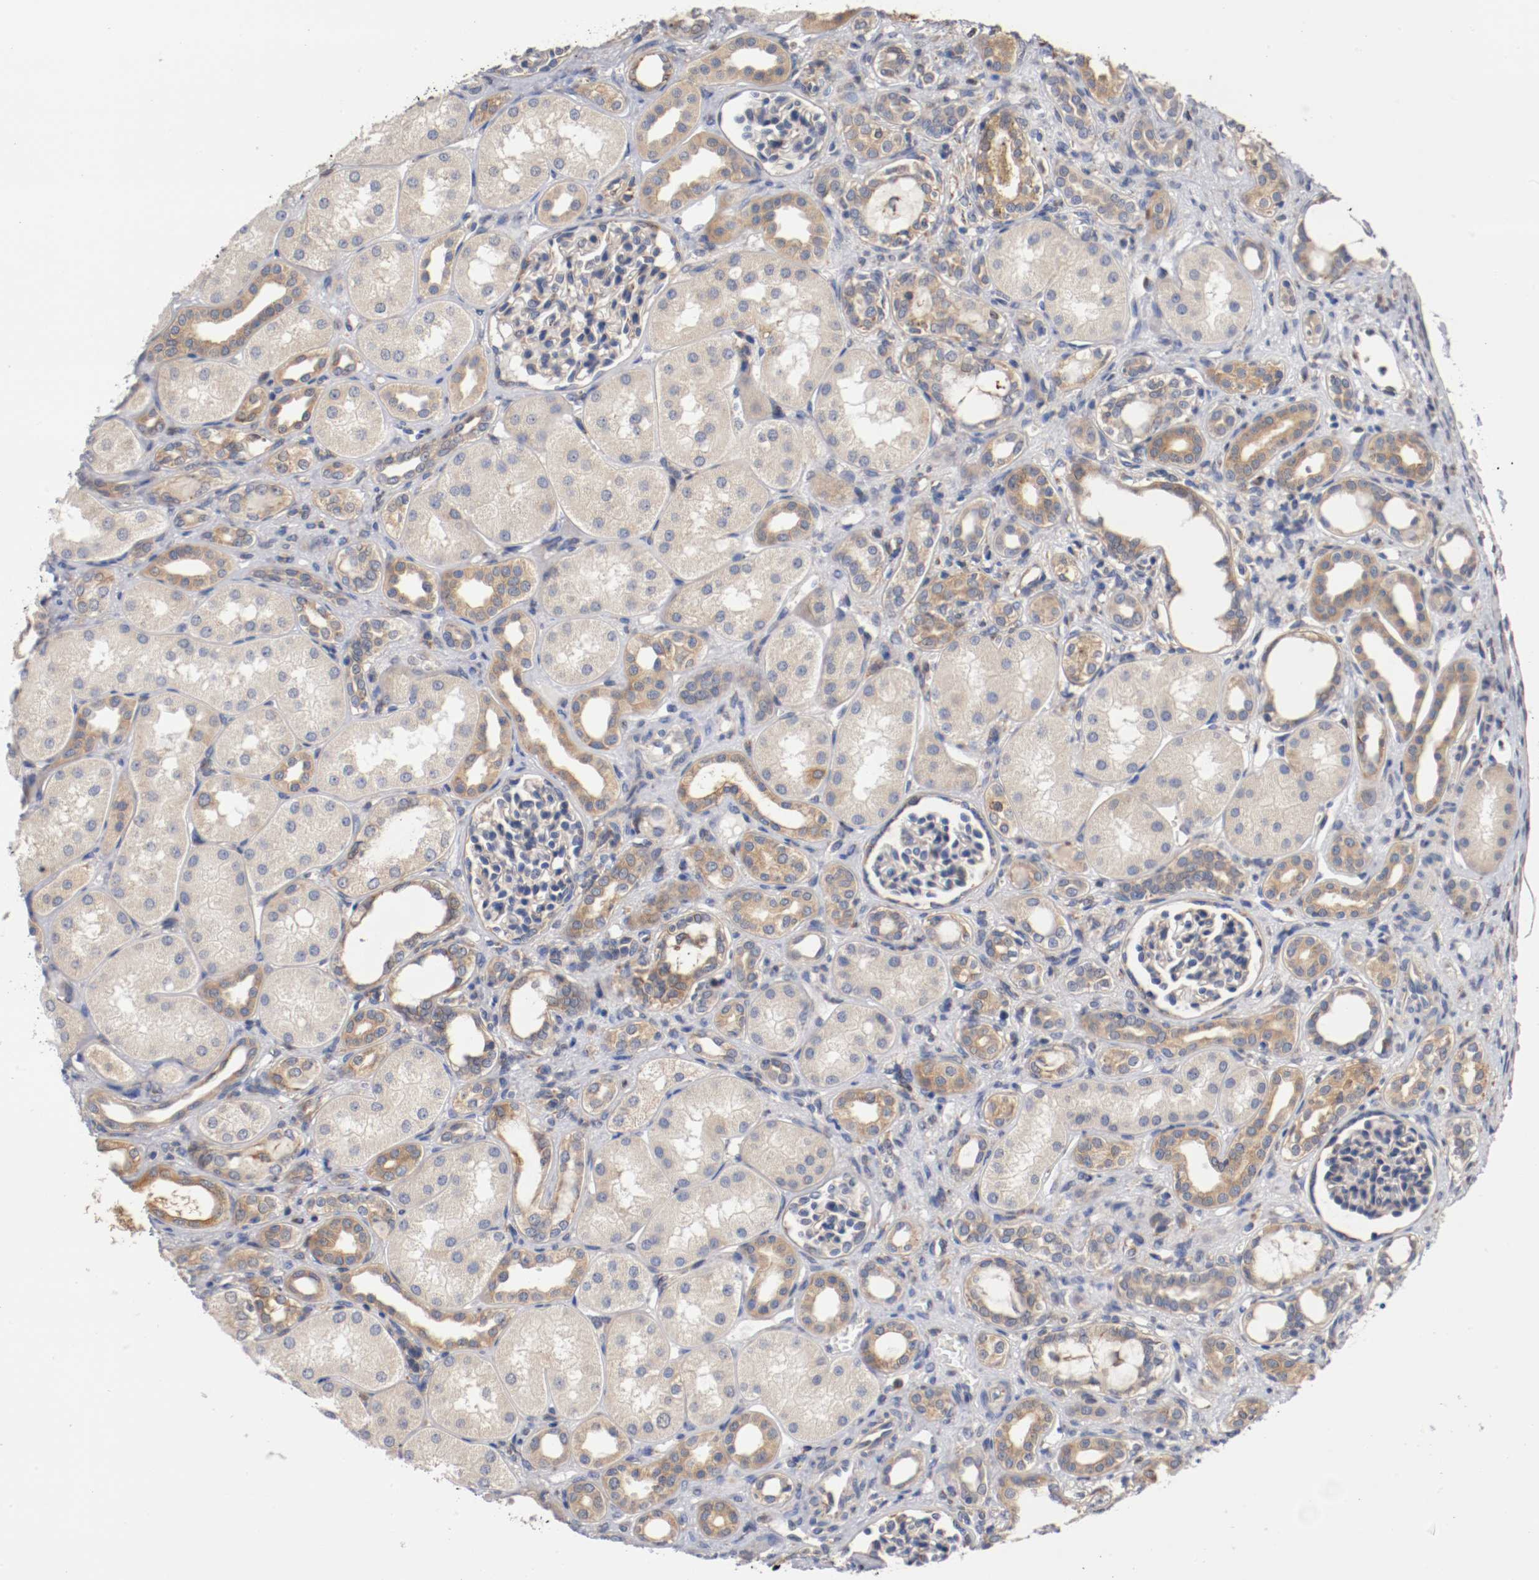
{"staining": {"intensity": "negative", "quantity": "none", "location": "none"}, "tissue": "kidney", "cell_type": "Cells in glomeruli", "image_type": "normal", "snomed": [{"axis": "morphology", "description": "Normal tissue, NOS"}, {"axis": "topography", "description": "Kidney"}], "caption": "Protein analysis of benign kidney exhibits no significant staining in cells in glomeruli. (Brightfield microscopy of DAB IHC at high magnification).", "gene": "TNFSF12", "patient": {"sex": "male", "age": 7}}